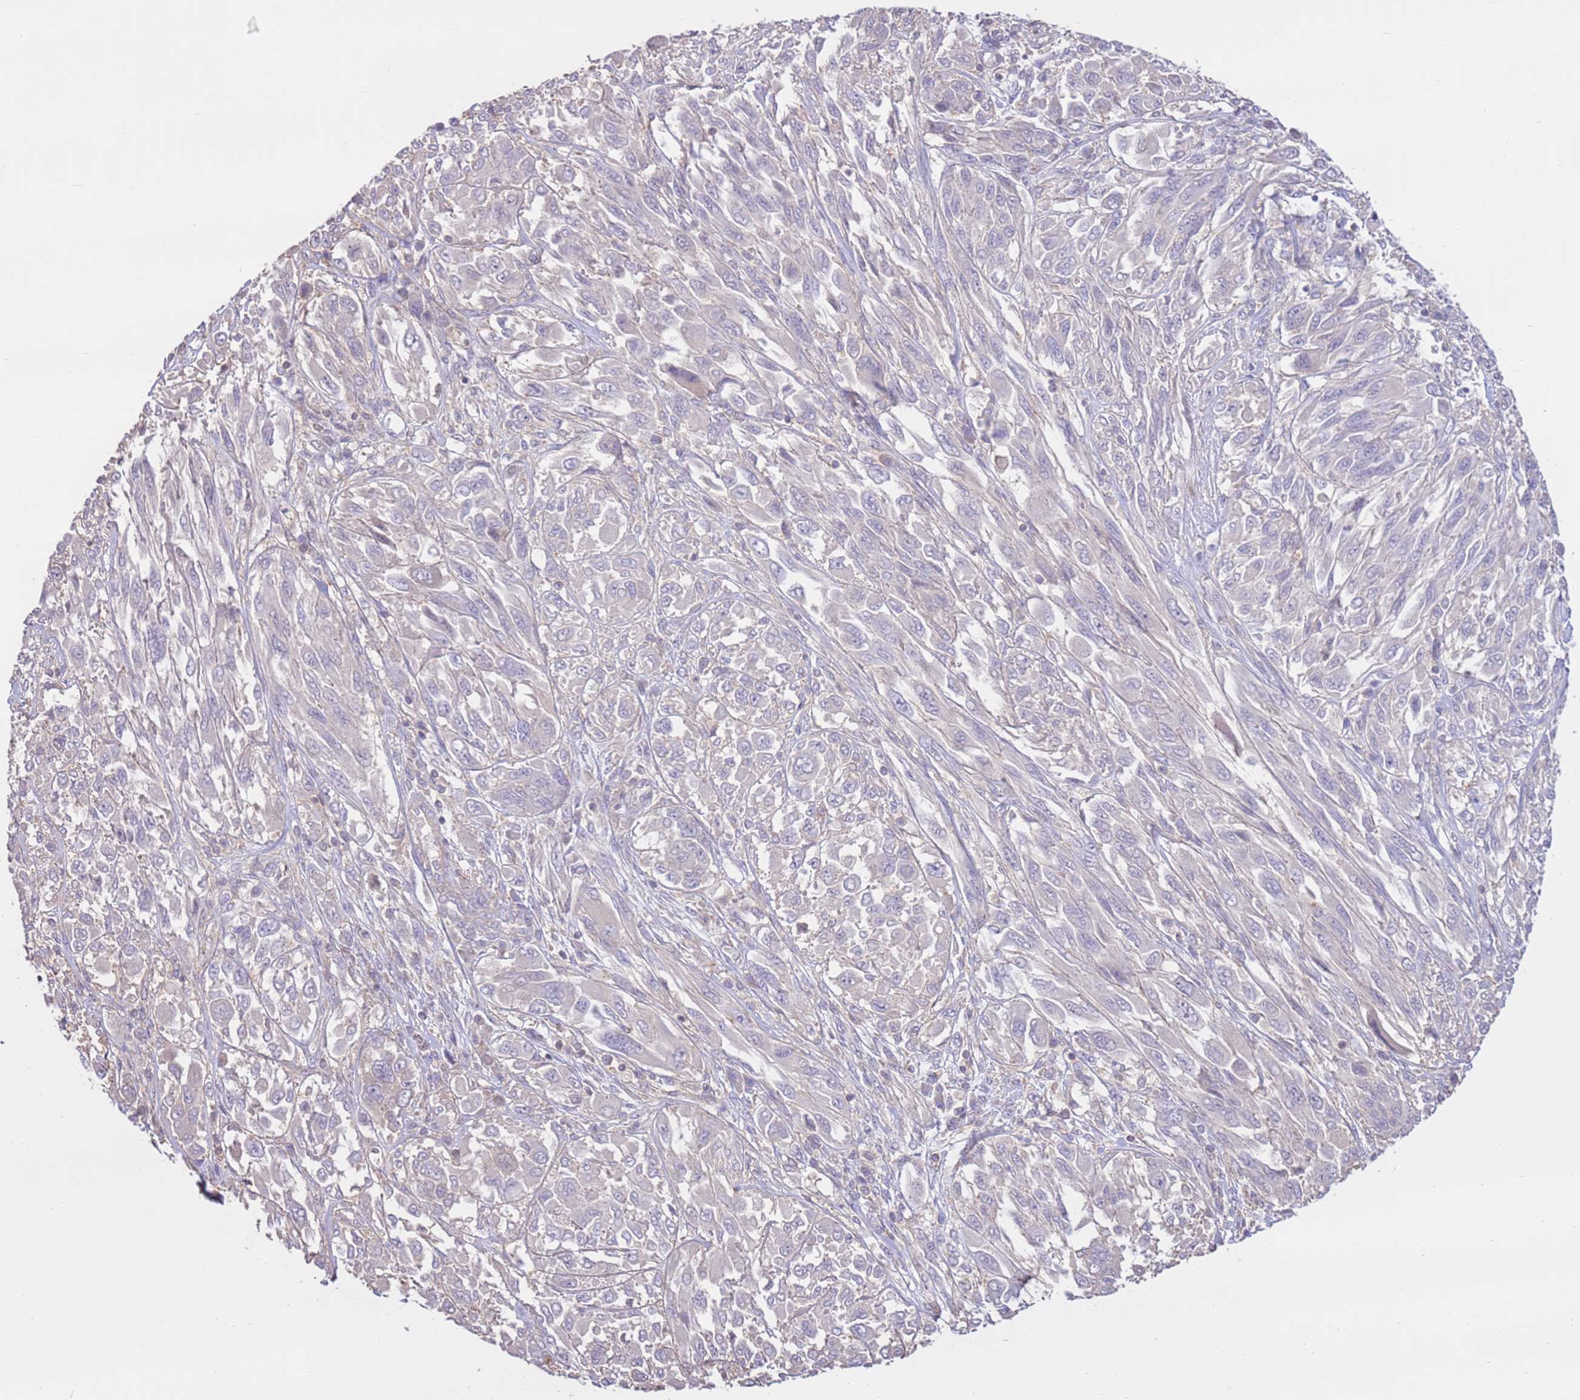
{"staining": {"intensity": "negative", "quantity": "none", "location": "none"}, "tissue": "melanoma", "cell_type": "Tumor cells", "image_type": "cancer", "snomed": [{"axis": "morphology", "description": "Malignant melanoma, NOS"}, {"axis": "topography", "description": "Skin"}], "caption": "Melanoma stained for a protein using IHC demonstrates no positivity tumor cells.", "gene": "EVA1B", "patient": {"sex": "female", "age": 91}}